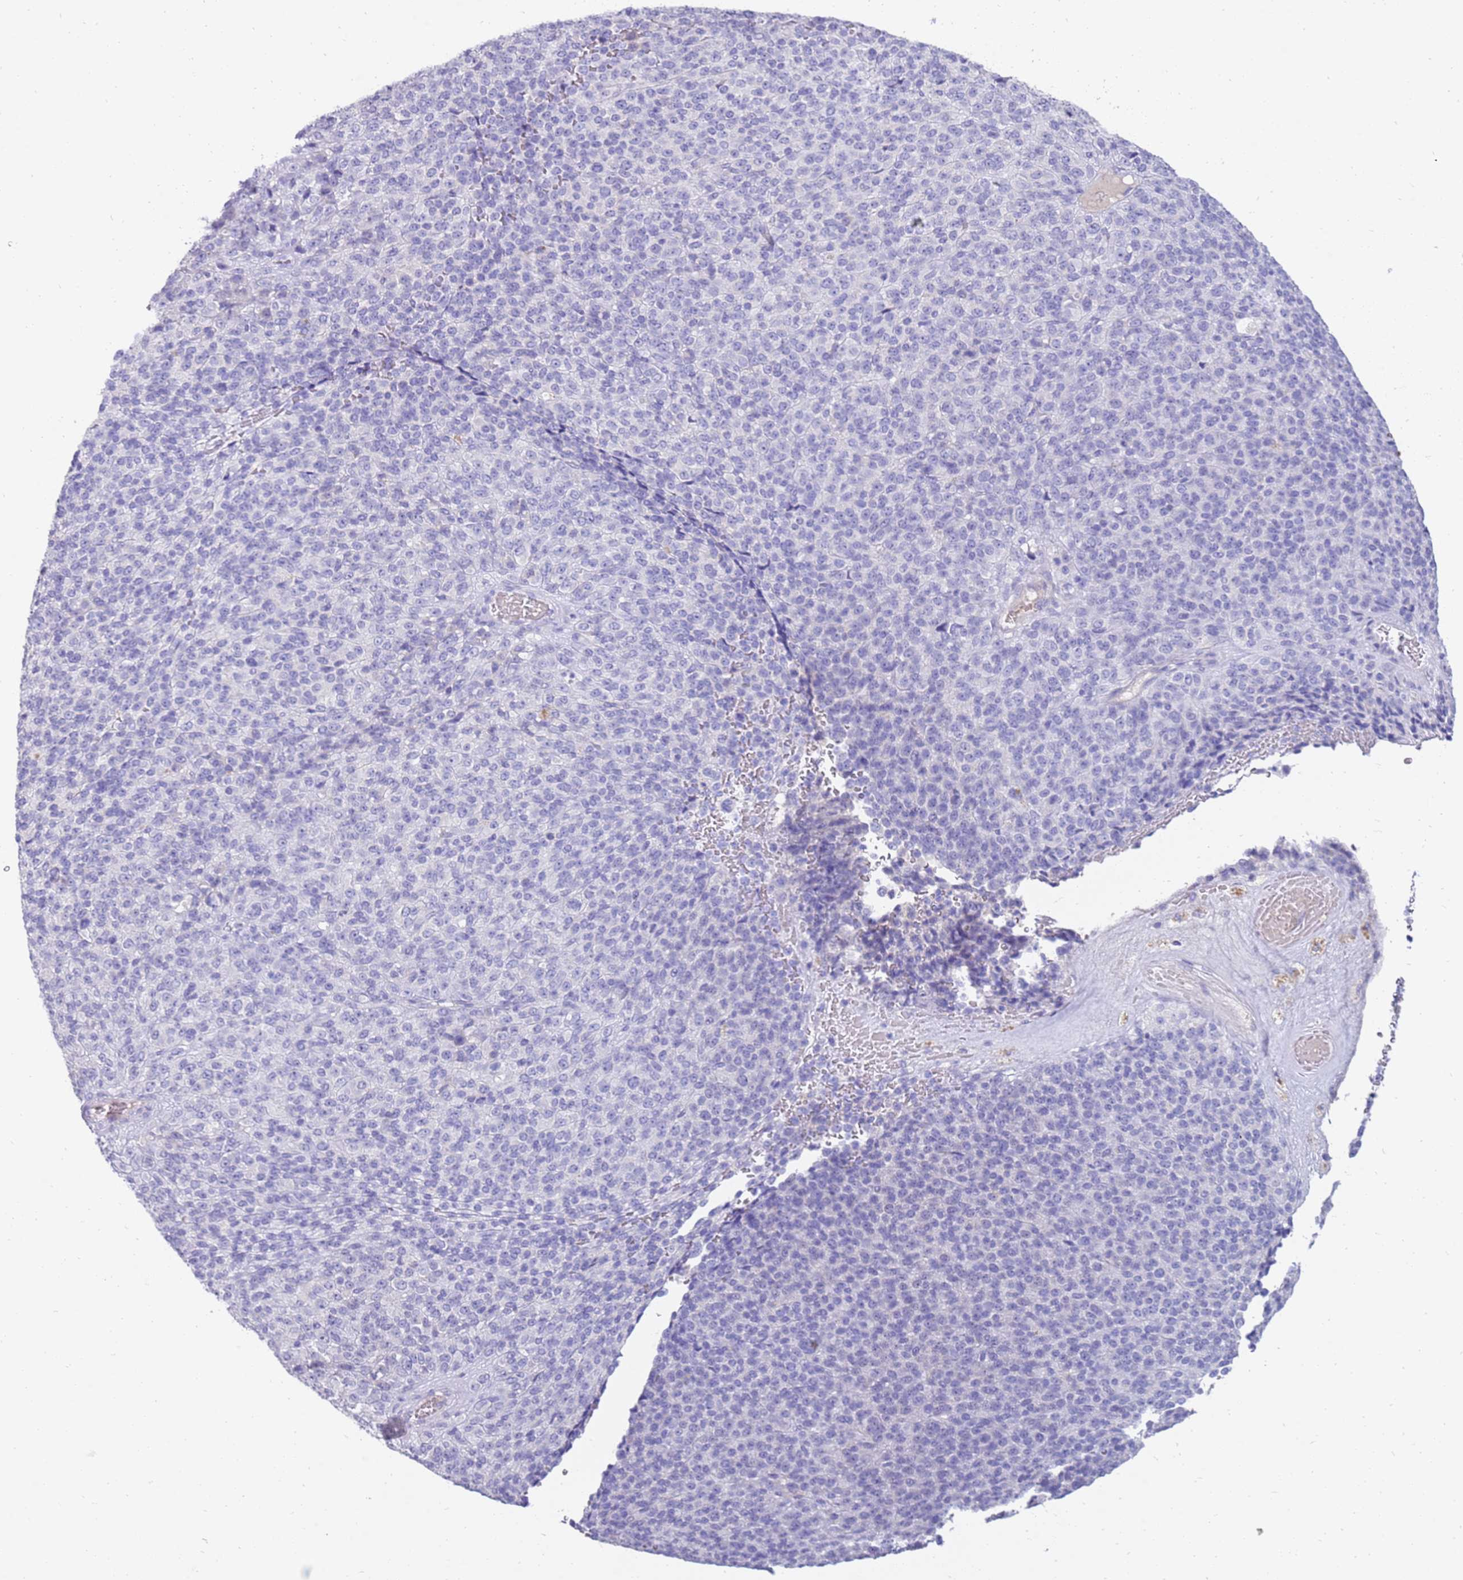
{"staining": {"intensity": "negative", "quantity": "none", "location": "none"}, "tissue": "melanoma", "cell_type": "Tumor cells", "image_type": "cancer", "snomed": [{"axis": "morphology", "description": "Malignant melanoma, Metastatic site"}, {"axis": "topography", "description": "Brain"}], "caption": "A micrograph of melanoma stained for a protein exhibits no brown staining in tumor cells.", "gene": "EVPLL", "patient": {"sex": "female", "age": 56}}